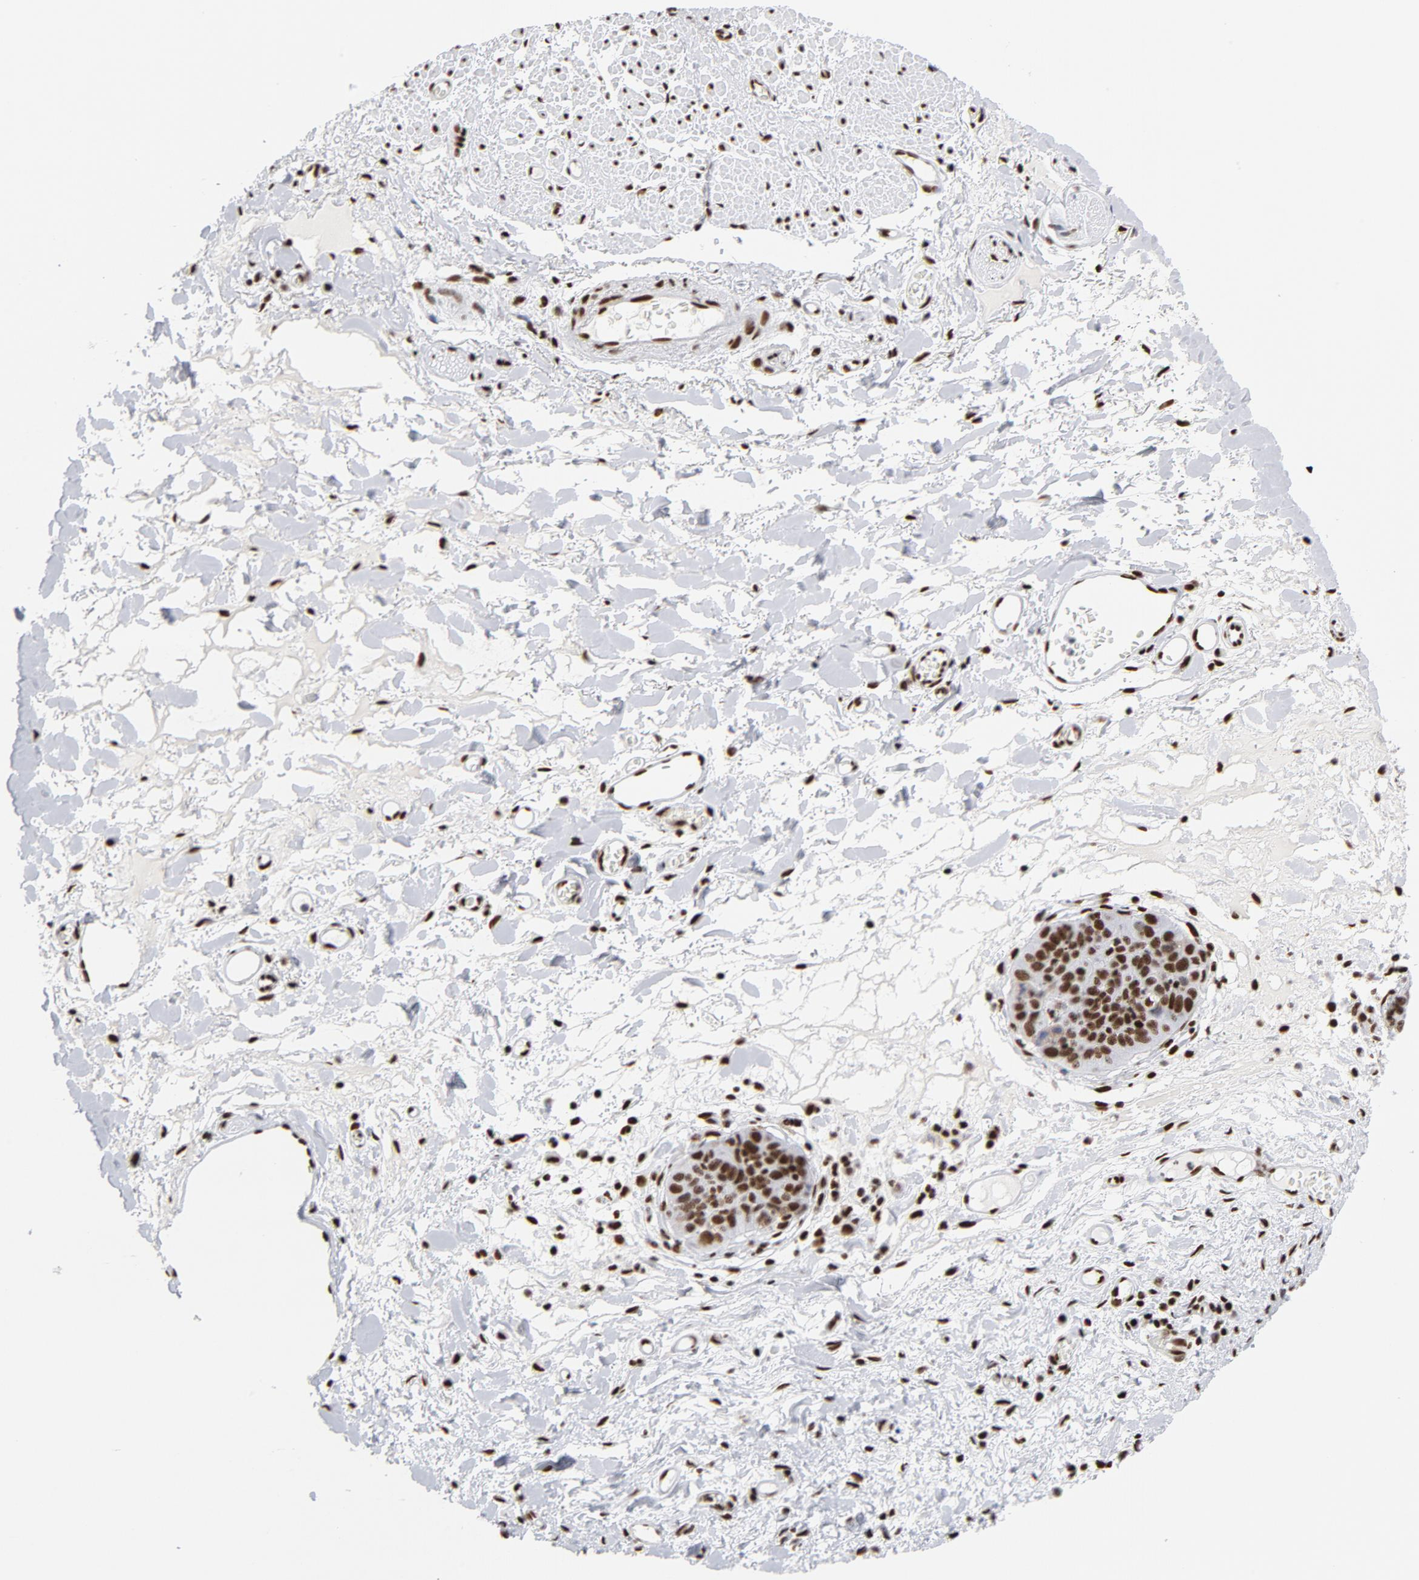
{"staining": {"intensity": "strong", "quantity": ">75%", "location": "nuclear"}, "tissue": "stomach cancer", "cell_type": "Tumor cells", "image_type": "cancer", "snomed": [{"axis": "morphology", "description": "Adenocarcinoma, NOS"}, {"axis": "topography", "description": "Esophagus"}, {"axis": "topography", "description": "Stomach"}], "caption": "Stomach adenocarcinoma stained with immunohistochemistry displays strong nuclear expression in about >75% of tumor cells.", "gene": "XRCC5", "patient": {"sex": "male", "age": 74}}